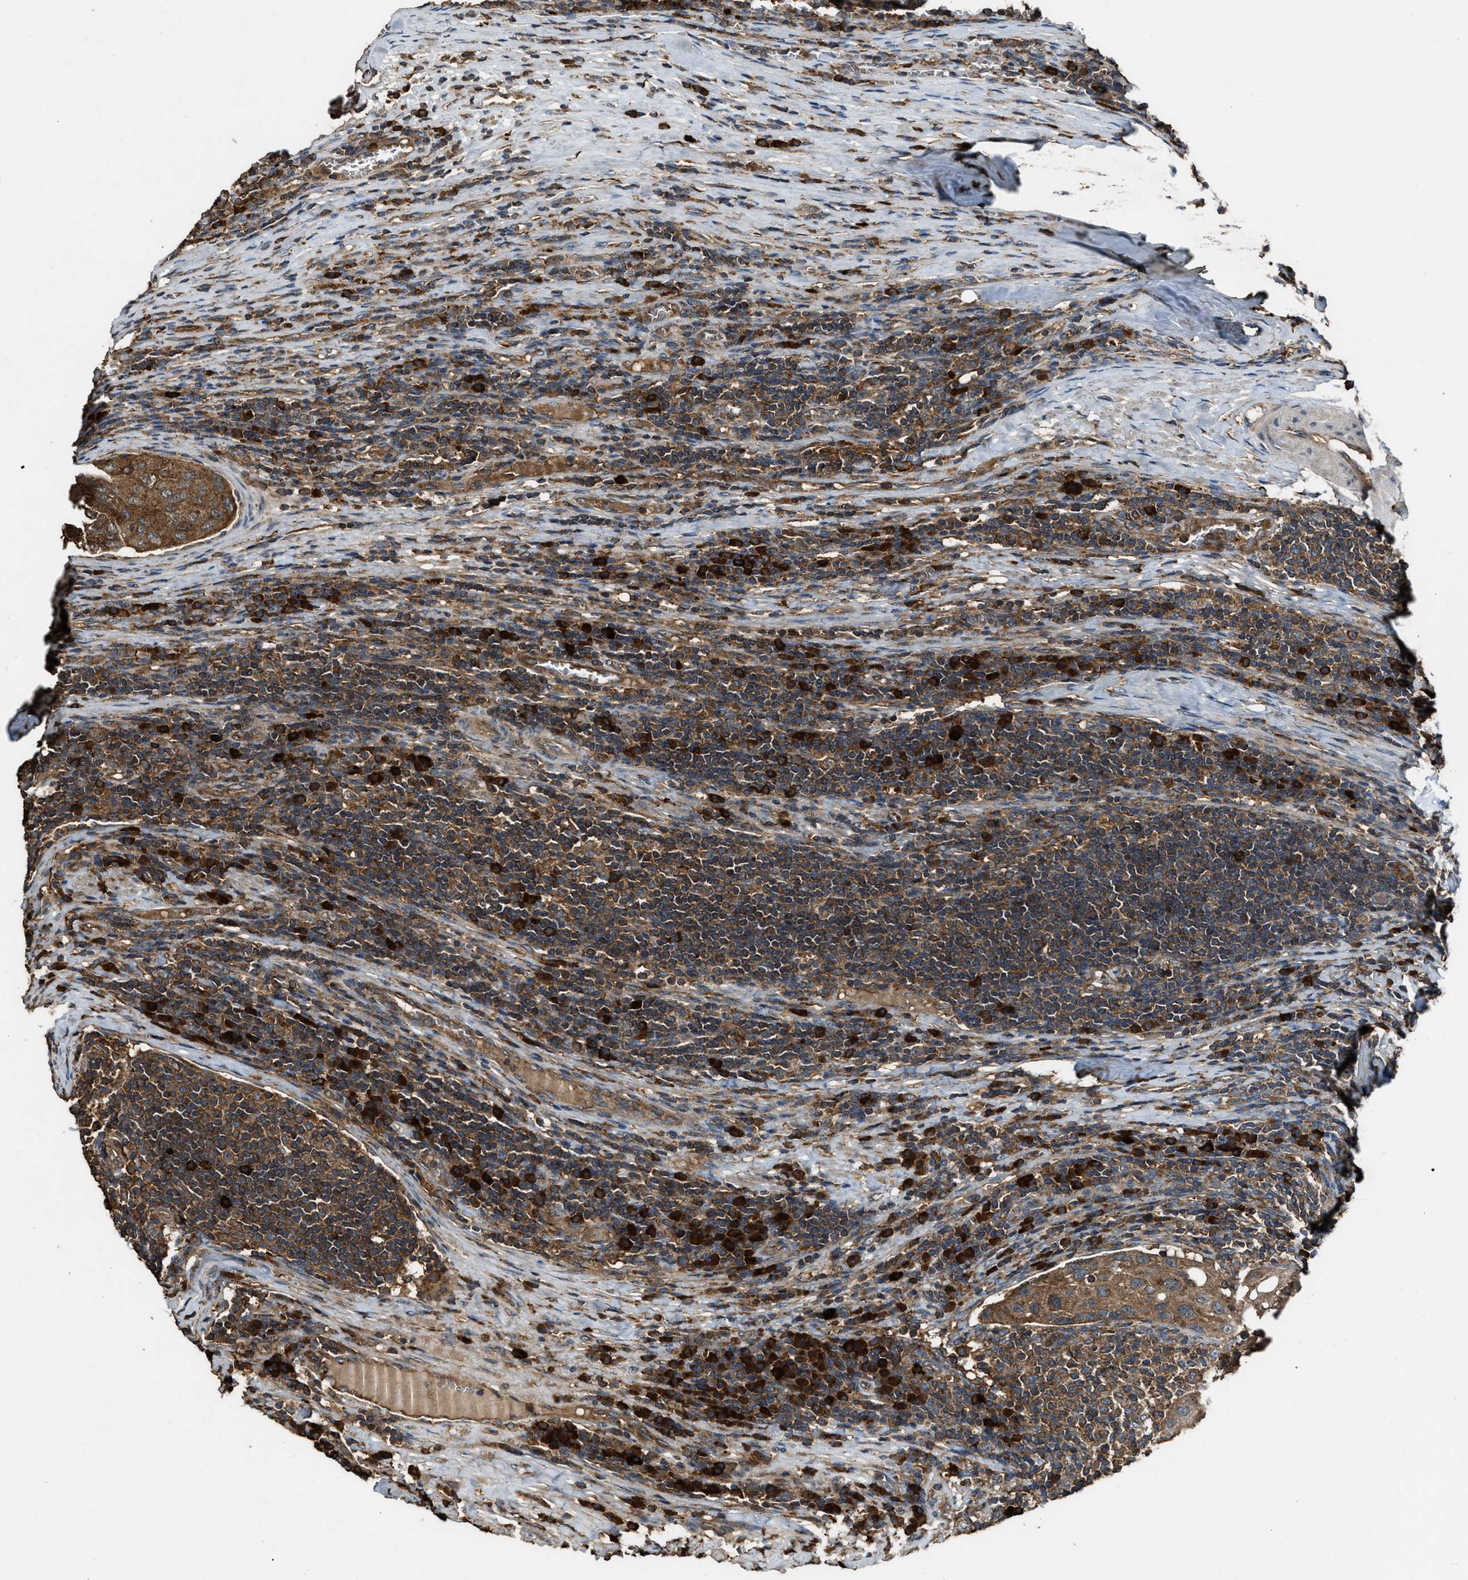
{"staining": {"intensity": "moderate", "quantity": ">75%", "location": "cytoplasmic/membranous"}, "tissue": "urothelial cancer", "cell_type": "Tumor cells", "image_type": "cancer", "snomed": [{"axis": "morphology", "description": "Urothelial carcinoma, High grade"}, {"axis": "topography", "description": "Lymph node"}, {"axis": "topography", "description": "Urinary bladder"}], "caption": "This image reveals IHC staining of urothelial cancer, with medium moderate cytoplasmic/membranous positivity in approximately >75% of tumor cells.", "gene": "MAP3K8", "patient": {"sex": "male", "age": 51}}